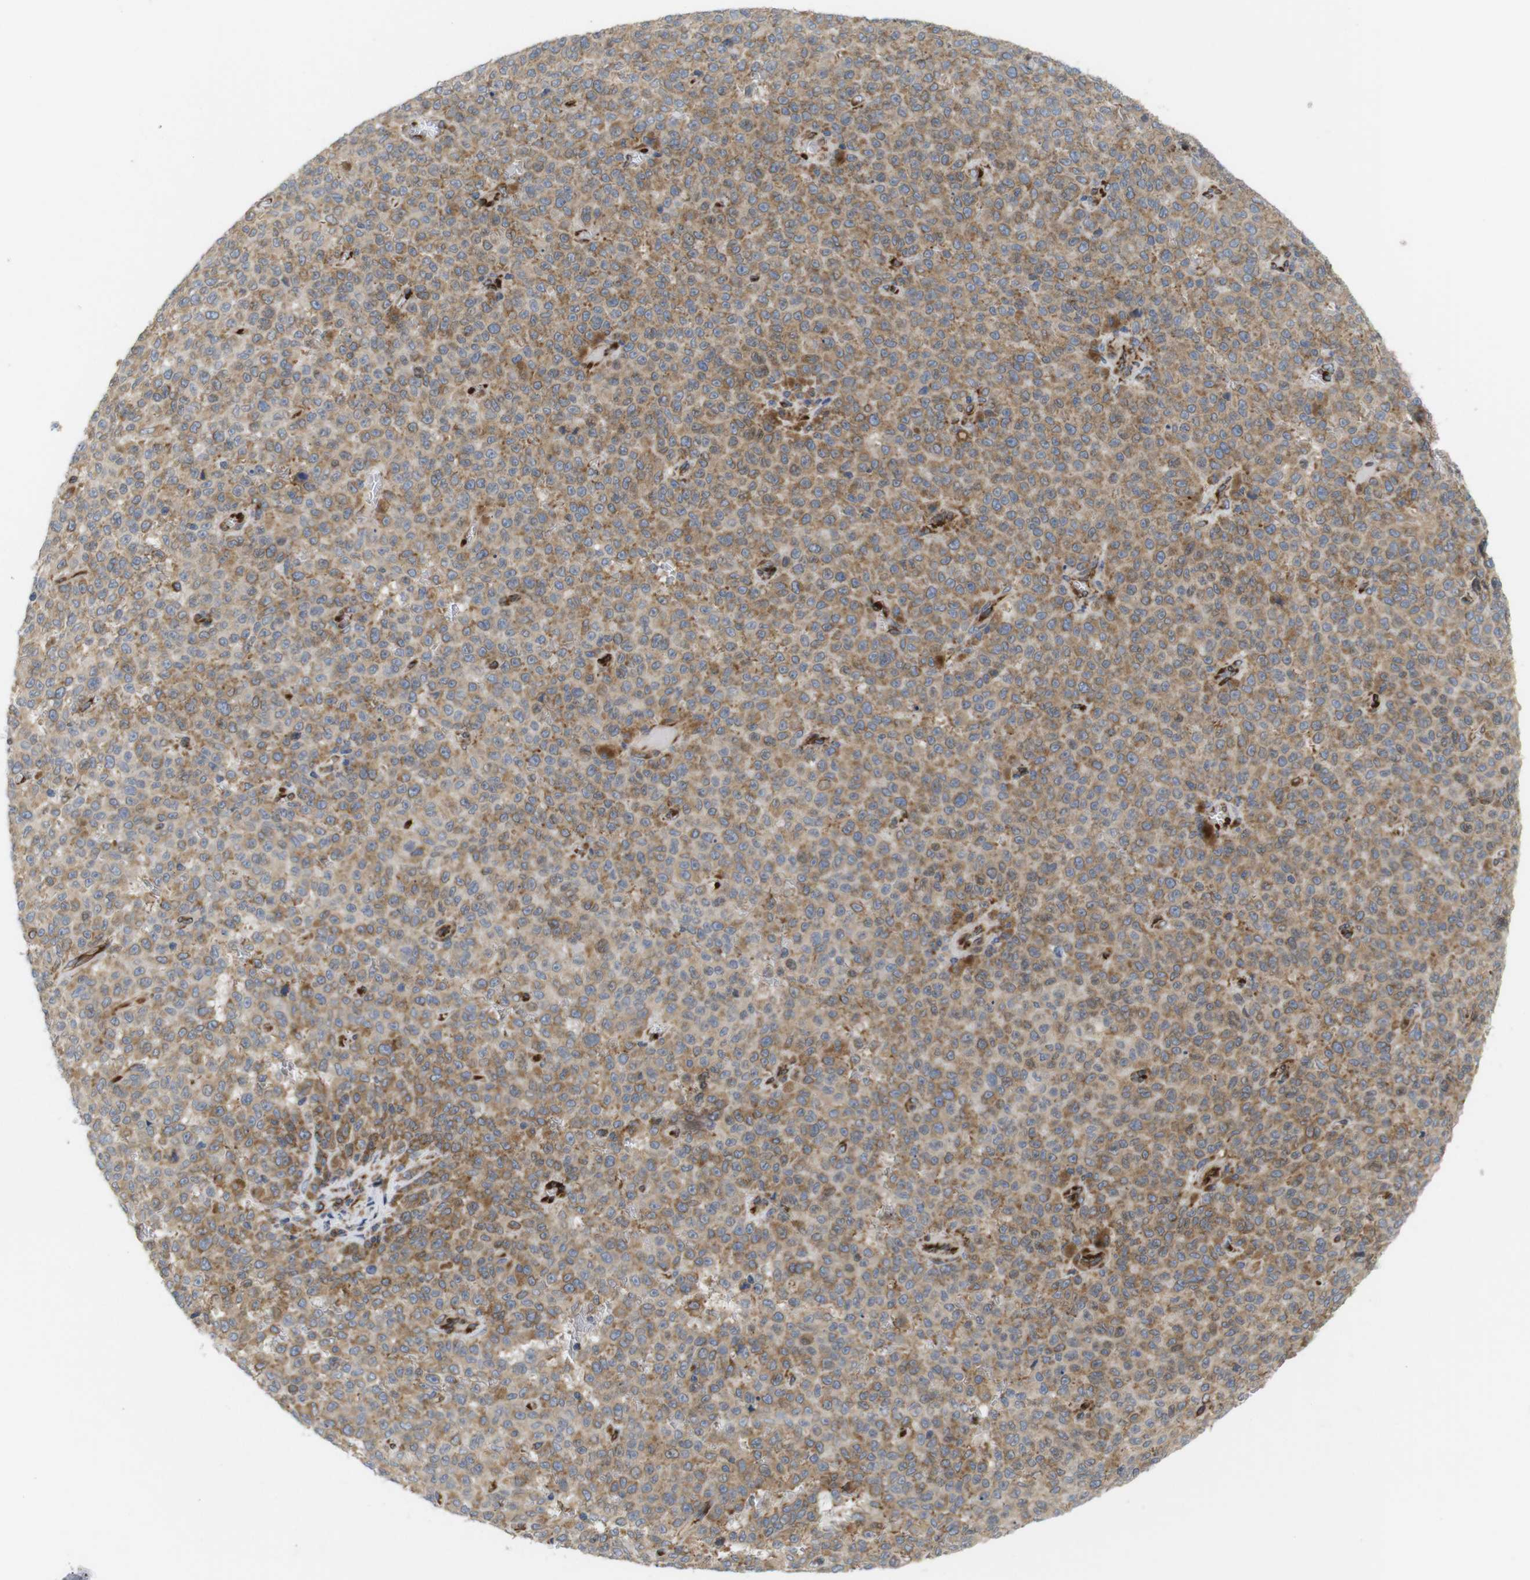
{"staining": {"intensity": "moderate", "quantity": ">75%", "location": "cytoplasmic/membranous"}, "tissue": "melanoma", "cell_type": "Tumor cells", "image_type": "cancer", "snomed": [{"axis": "morphology", "description": "Malignant melanoma, NOS"}, {"axis": "topography", "description": "Skin"}], "caption": "Protein expression analysis of human melanoma reveals moderate cytoplasmic/membranous positivity in approximately >75% of tumor cells.", "gene": "PCNX2", "patient": {"sex": "female", "age": 82}}